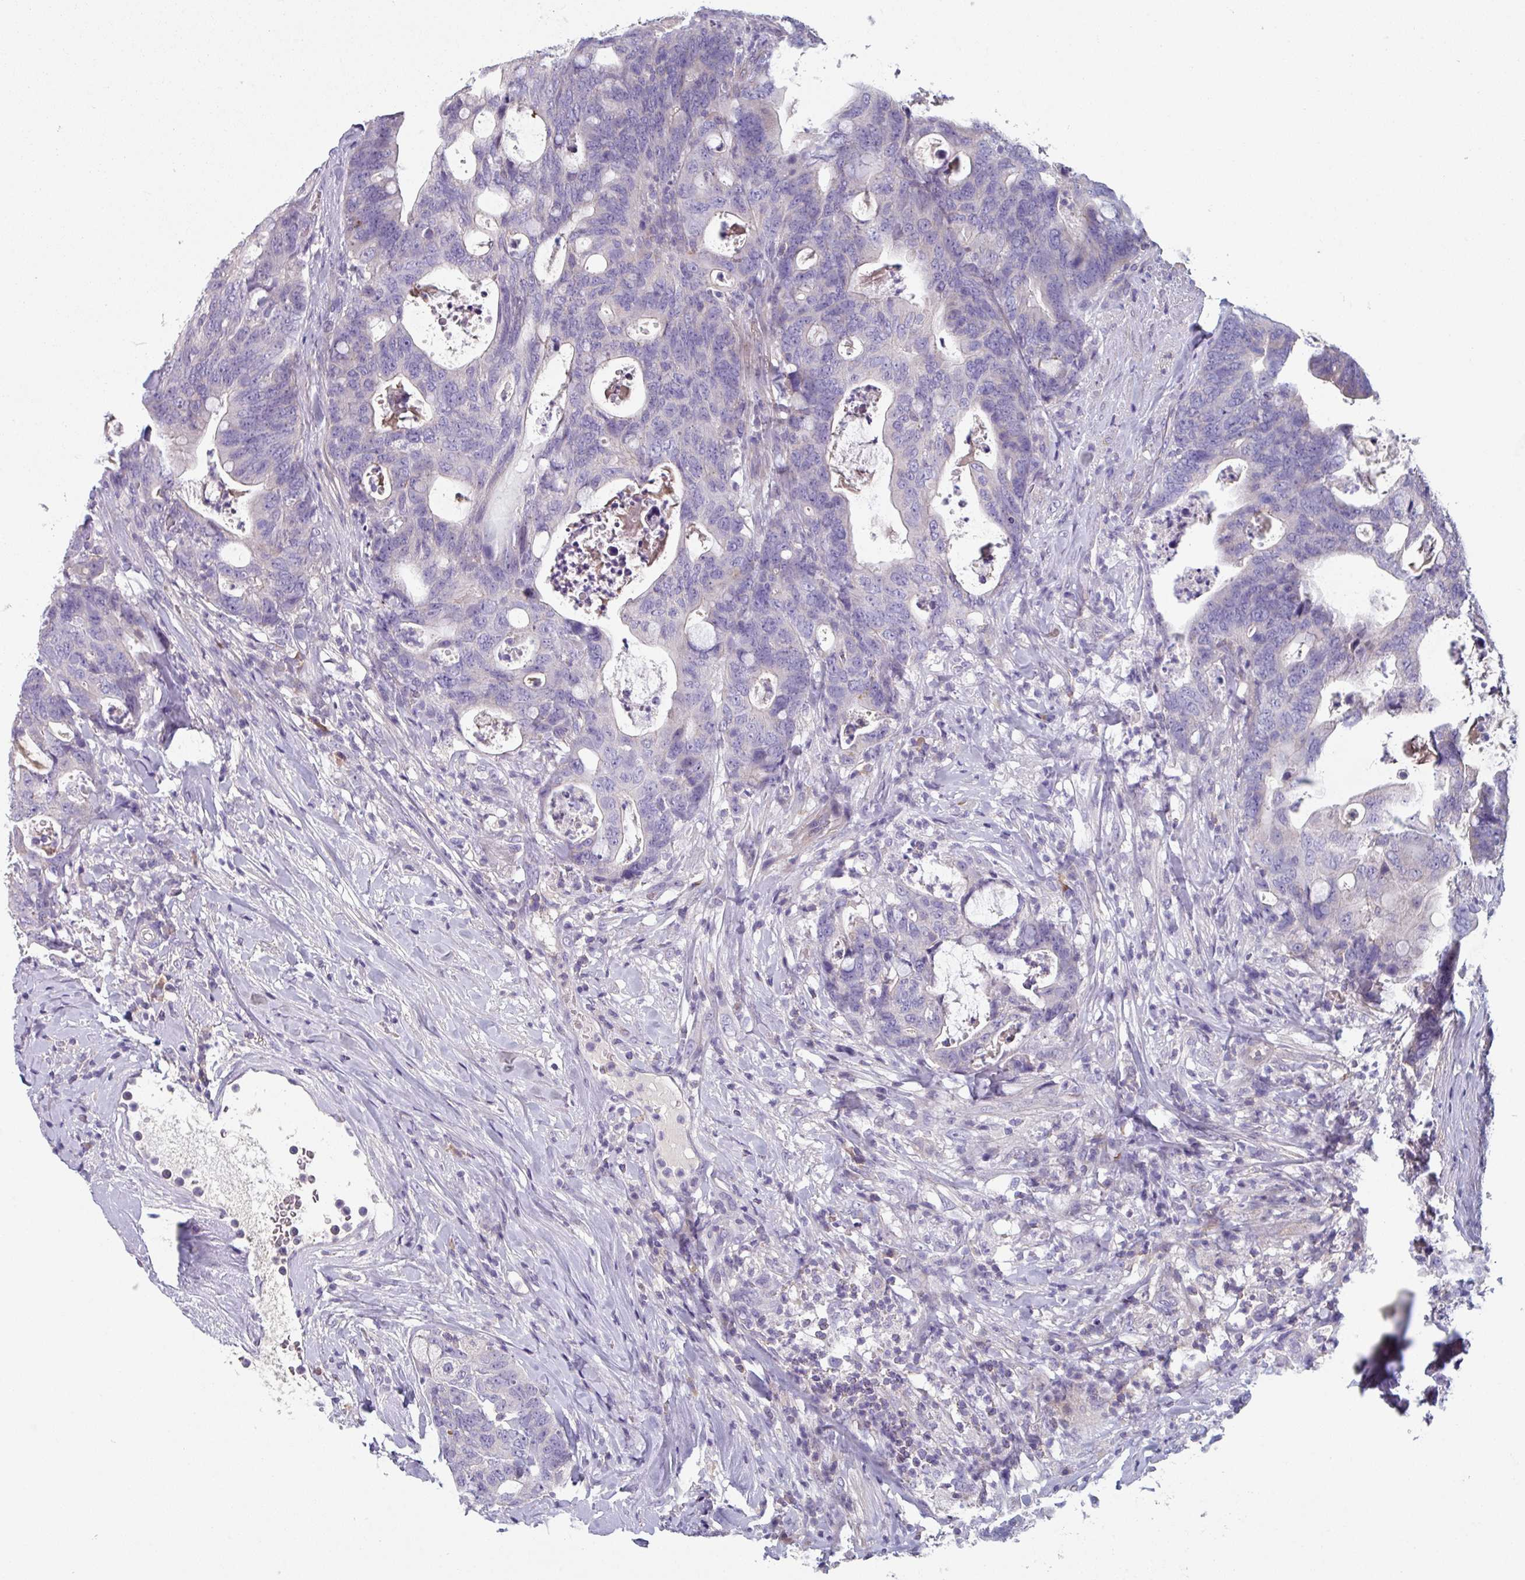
{"staining": {"intensity": "negative", "quantity": "none", "location": "none"}, "tissue": "colorectal cancer", "cell_type": "Tumor cells", "image_type": "cancer", "snomed": [{"axis": "morphology", "description": "Adenocarcinoma, NOS"}, {"axis": "topography", "description": "Colon"}], "caption": "Colorectal cancer was stained to show a protein in brown. There is no significant expression in tumor cells. (Immunohistochemistry, brightfield microscopy, high magnification).", "gene": "TMEM132A", "patient": {"sex": "female", "age": 82}}